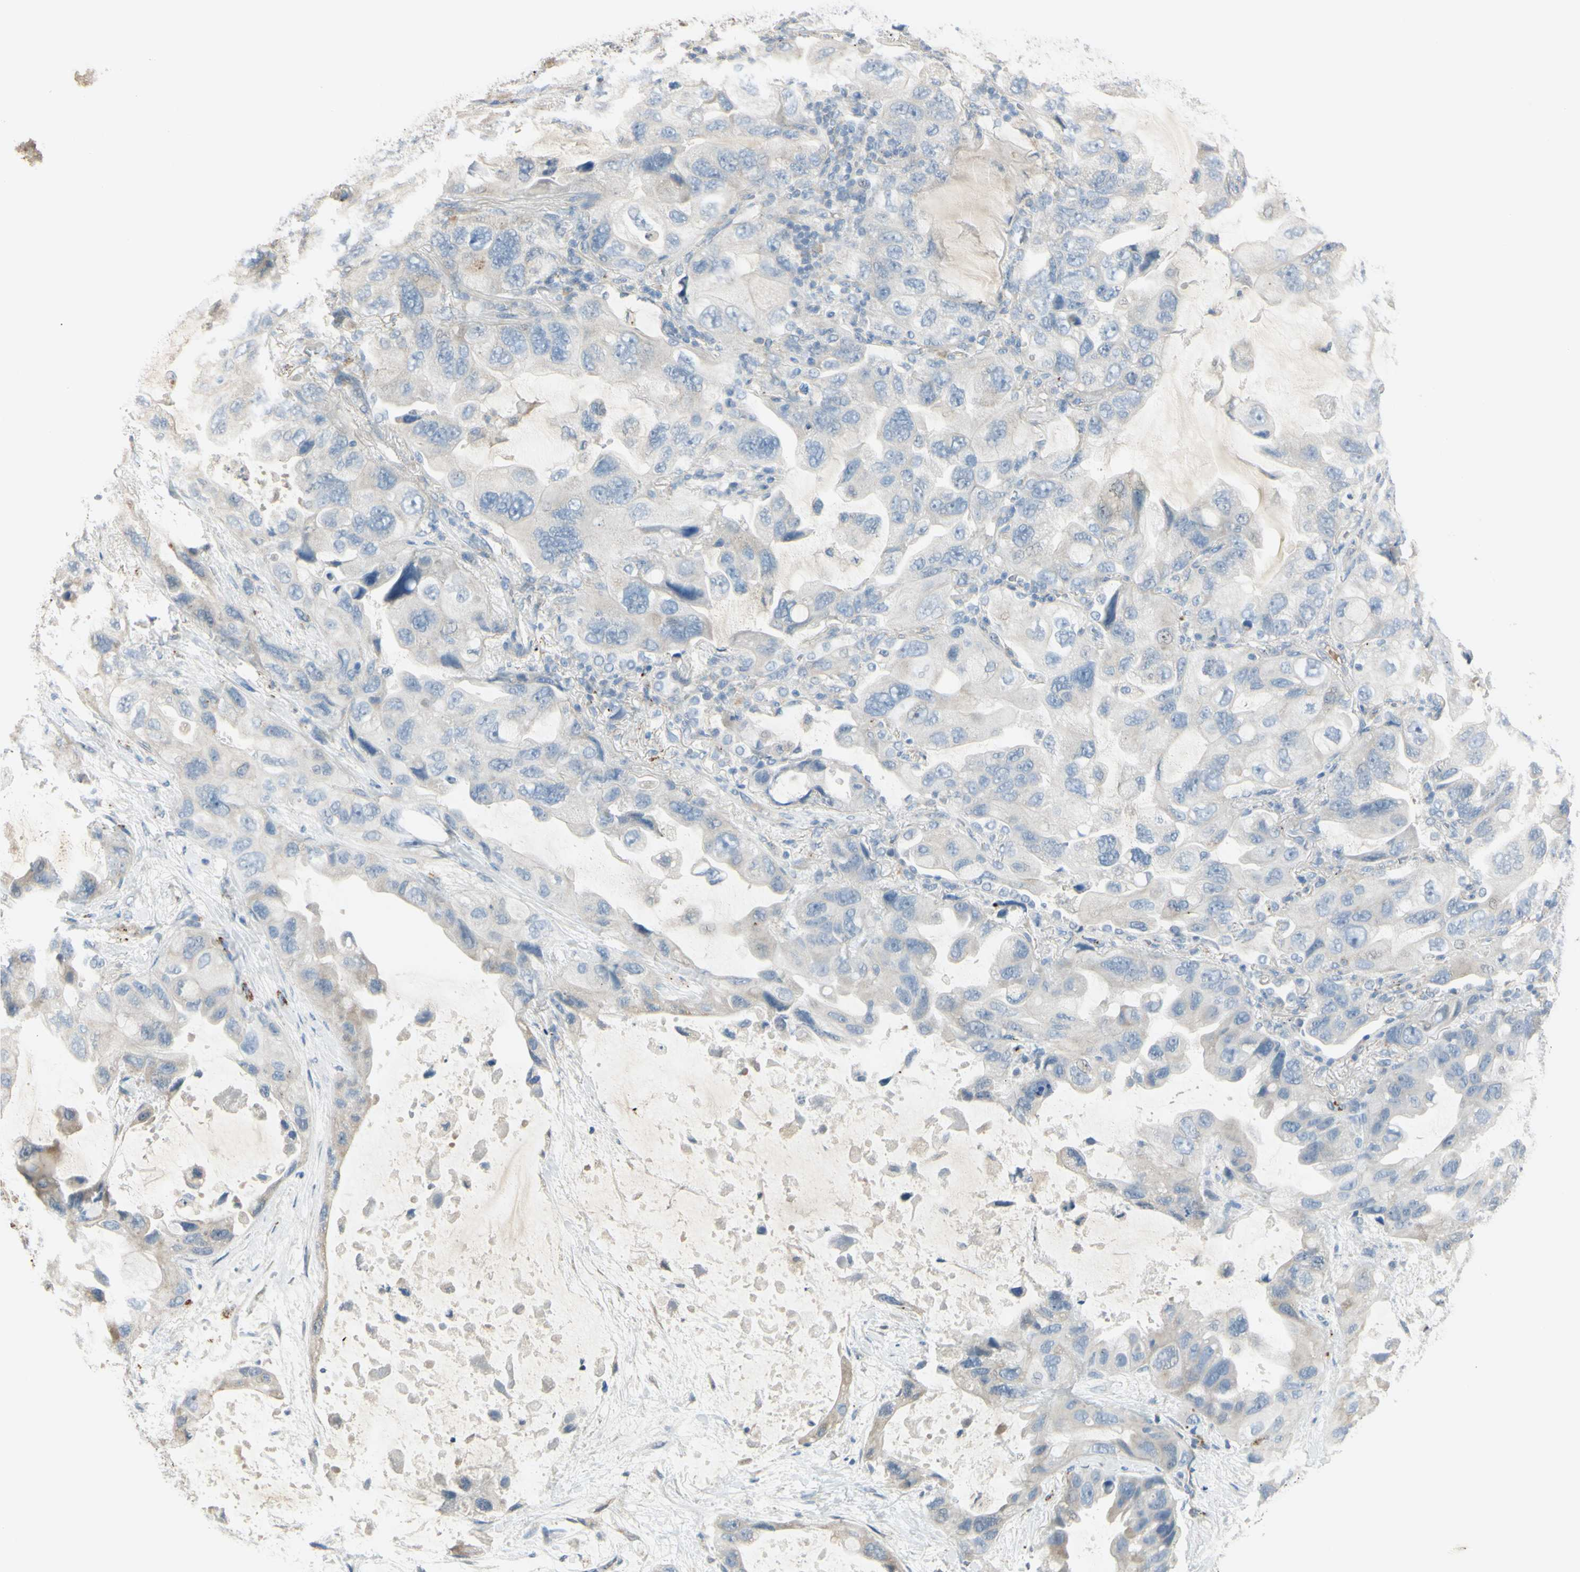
{"staining": {"intensity": "negative", "quantity": "none", "location": "none"}, "tissue": "lung cancer", "cell_type": "Tumor cells", "image_type": "cancer", "snomed": [{"axis": "morphology", "description": "Squamous cell carcinoma, NOS"}, {"axis": "topography", "description": "Lung"}], "caption": "An immunohistochemistry histopathology image of squamous cell carcinoma (lung) is shown. There is no staining in tumor cells of squamous cell carcinoma (lung).", "gene": "ANGPTL1", "patient": {"sex": "female", "age": 73}}